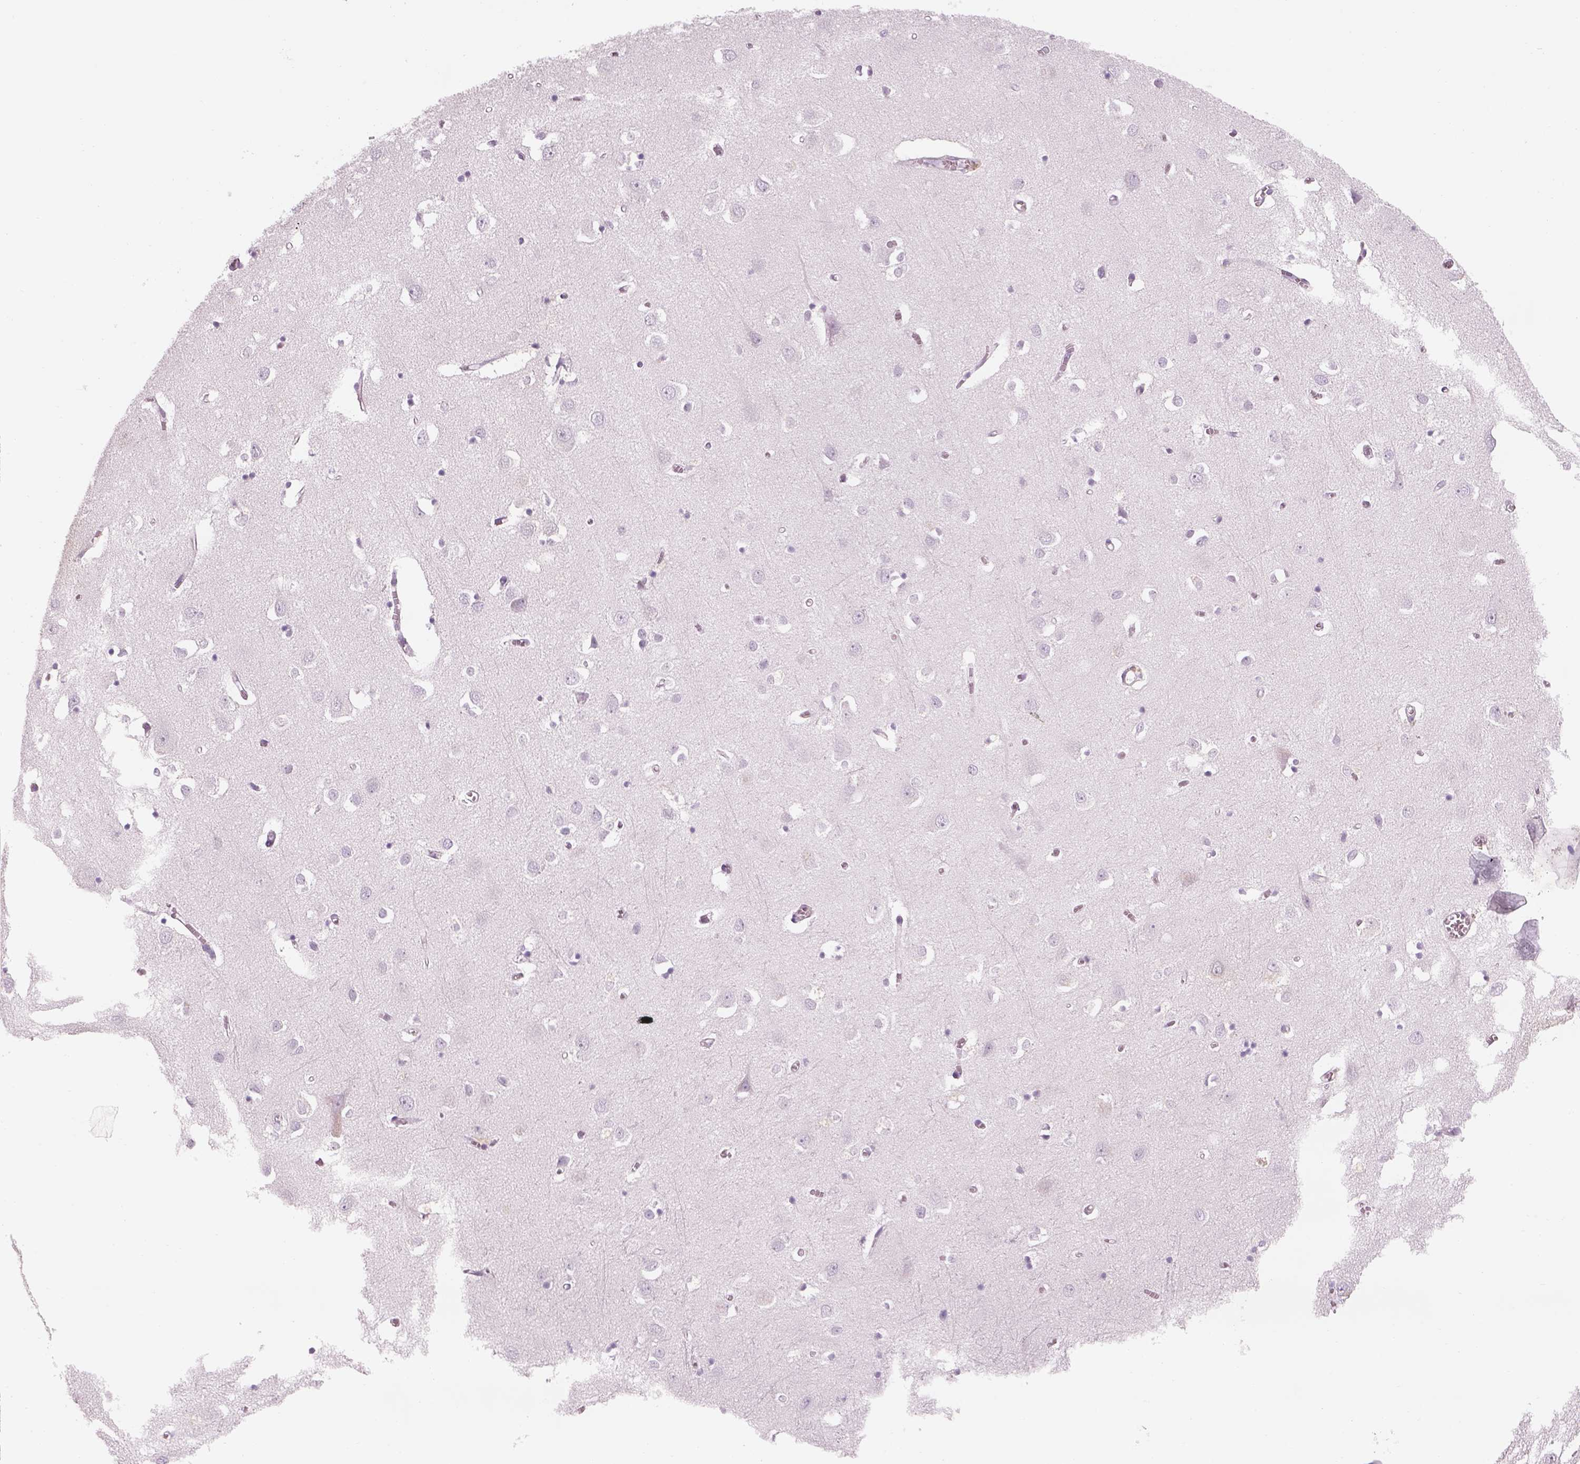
{"staining": {"intensity": "negative", "quantity": "none", "location": "none"}, "tissue": "cerebral cortex", "cell_type": "Endothelial cells", "image_type": "normal", "snomed": [{"axis": "morphology", "description": "Normal tissue, NOS"}, {"axis": "topography", "description": "Cerebral cortex"}], "caption": "The micrograph exhibits no significant positivity in endothelial cells of cerebral cortex. The staining is performed using DAB (3,3'-diaminobenzidine) brown chromogen with nuclei counter-stained in using hematoxylin.", "gene": "GAS2L2", "patient": {"sex": "male", "age": 70}}